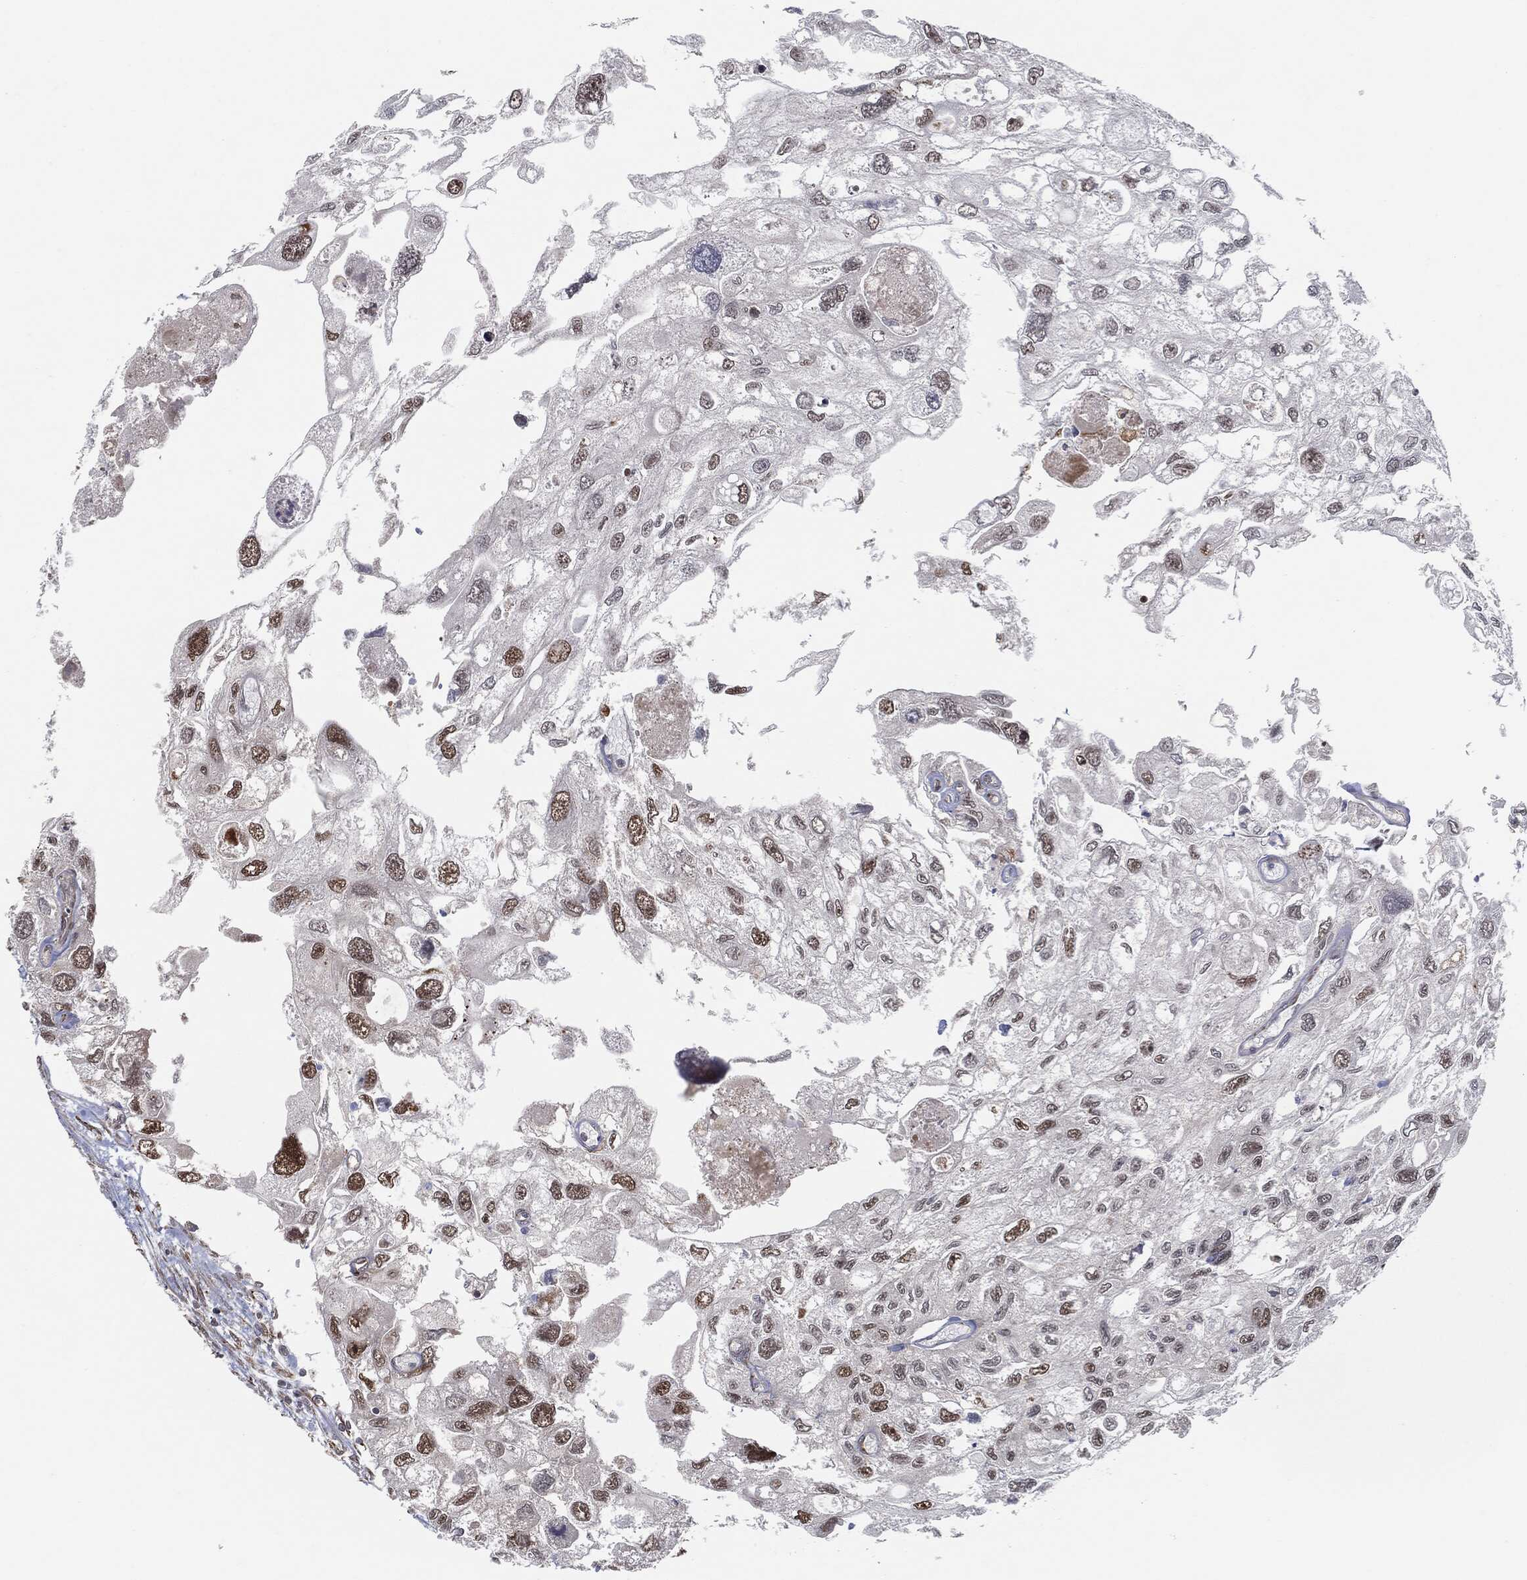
{"staining": {"intensity": "strong", "quantity": "25%-75%", "location": "cytoplasmic/membranous"}, "tissue": "urothelial cancer", "cell_type": "Tumor cells", "image_type": "cancer", "snomed": [{"axis": "morphology", "description": "Urothelial carcinoma, High grade"}, {"axis": "topography", "description": "Urinary bladder"}], "caption": "This is an image of IHC staining of urothelial cancer, which shows strong positivity in the cytoplasmic/membranous of tumor cells.", "gene": "TP53RK", "patient": {"sex": "male", "age": 59}}